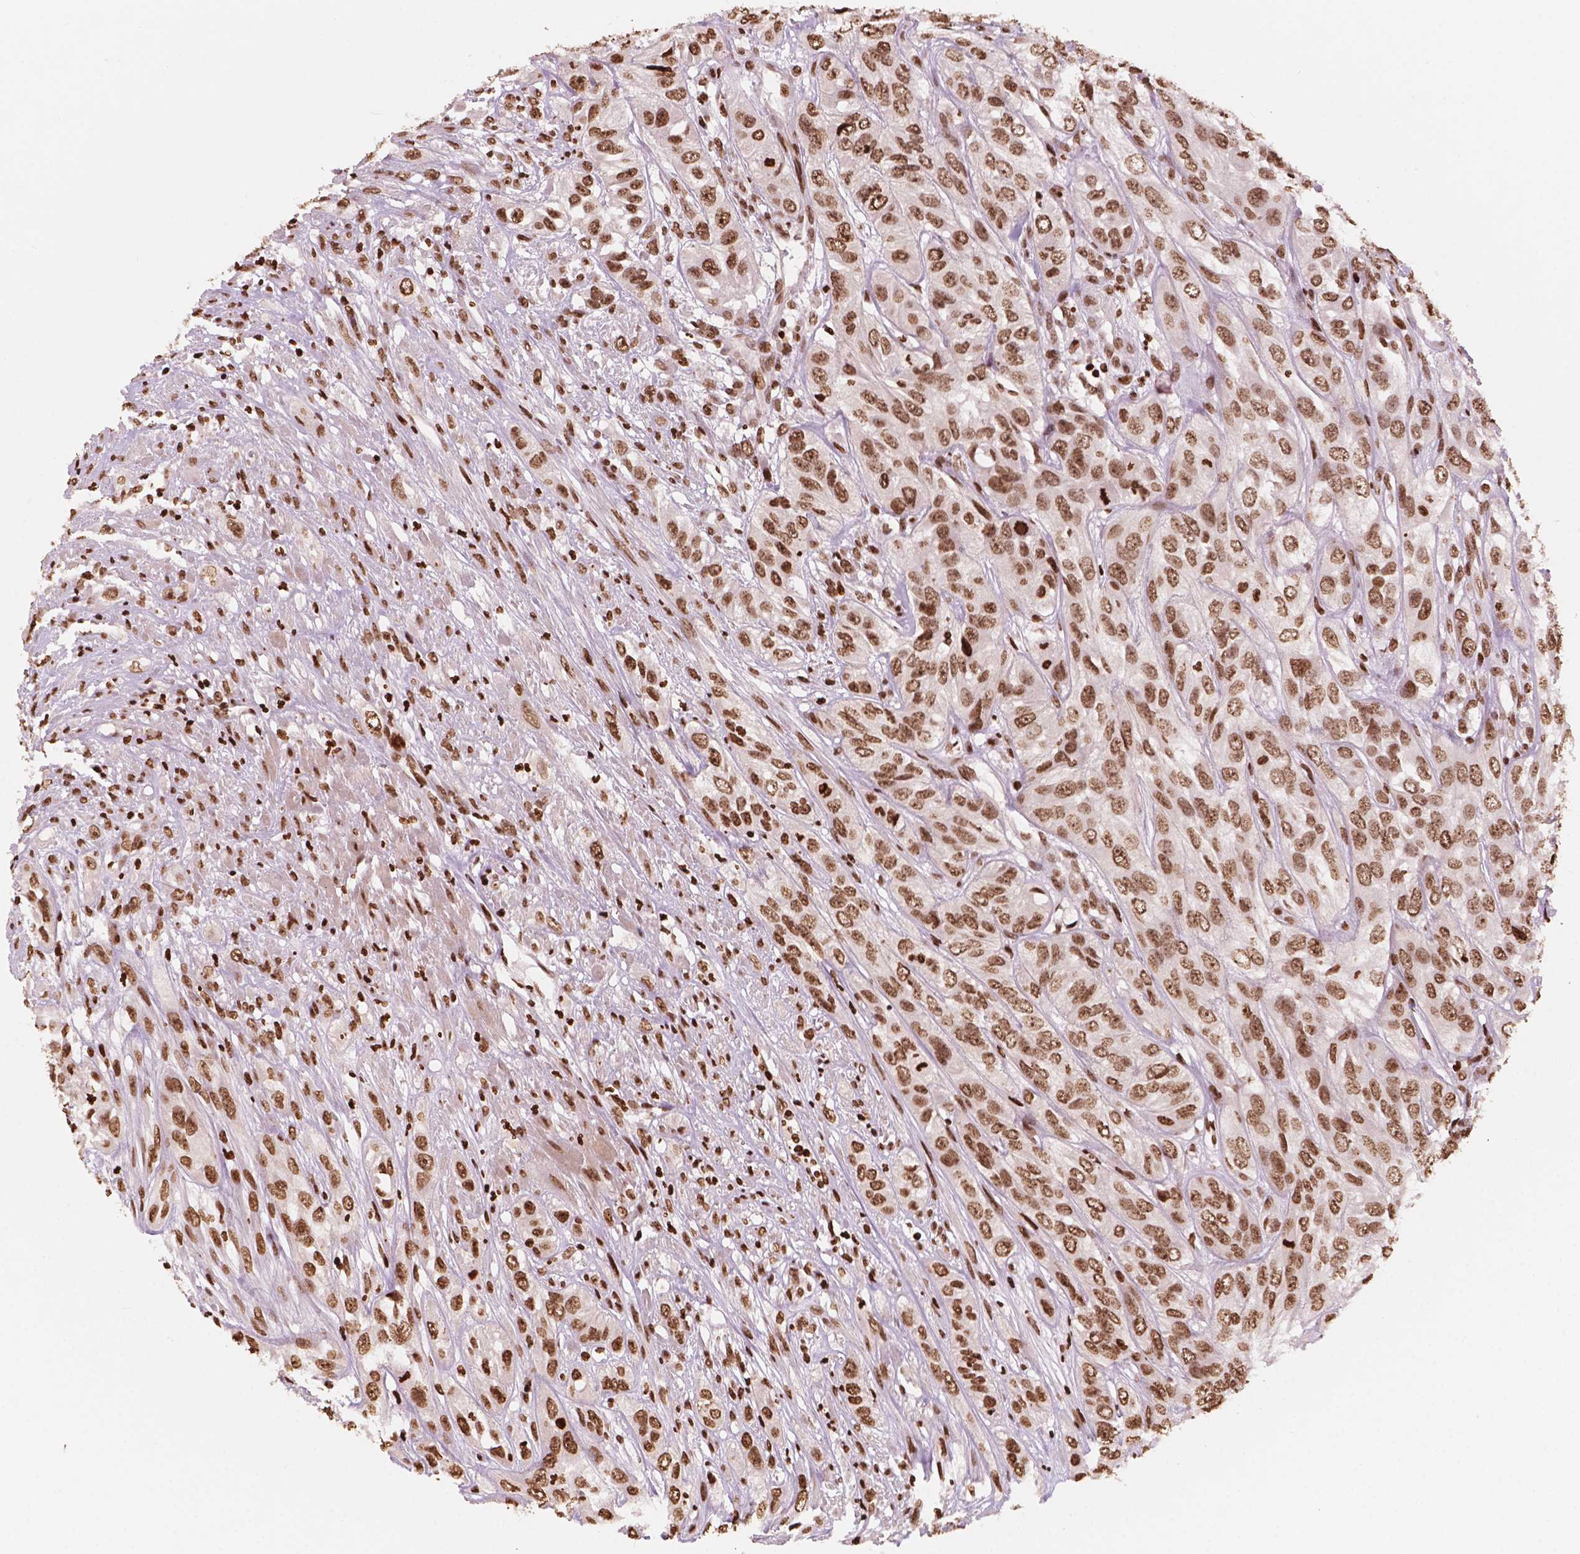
{"staining": {"intensity": "moderate", "quantity": ">75%", "location": "nuclear"}, "tissue": "urothelial cancer", "cell_type": "Tumor cells", "image_type": "cancer", "snomed": [{"axis": "morphology", "description": "Urothelial carcinoma, High grade"}, {"axis": "topography", "description": "Urinary bladder"}], "caption": "High-grade urothelial carcinoma stained for a protein (brown) shows moderate nuclear positive expression in approximately >75% of tumor cells.", "gene": "H3C7", "patient": {"sex": "male", "age": 67}}